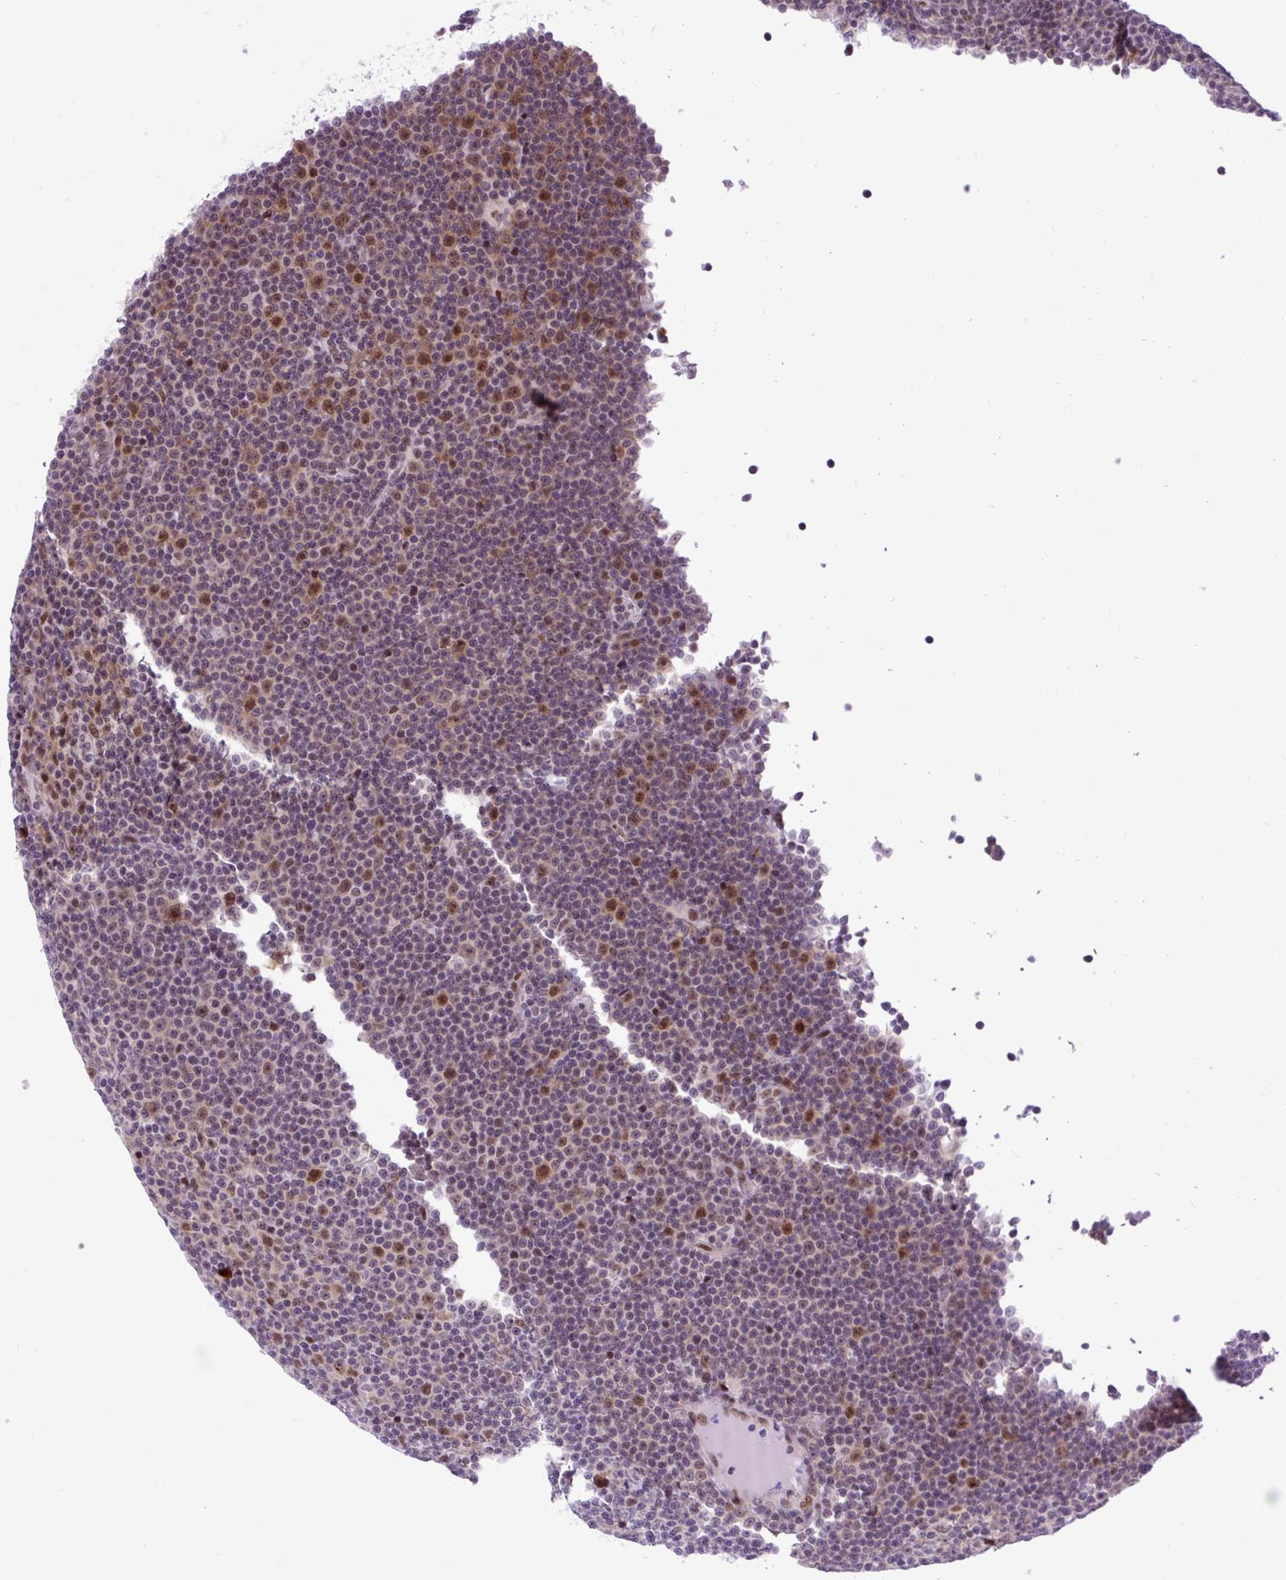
{"staining": {"intensity": "strong", "quantity": "25%-75%", "location": "nuclear"}, "tissue": "lymphoma", "cell_type": "Tumor cells", "image_type": "cancer", "snomed": [{"axis": "morphology", "description": "Malignant lymphoma, non-Hodgkin's type, Low grade"}, {"axis": "topography", "description": "Lymph node"}], "caption": "Immunohistochemistry image of low-grade malignant lymphoma, non-Hodgkin's type stained for a protein (brown), which reveals high levels of strong nuclear expression in approximately 25%-75% of tumor cells.", "gene": "CLK2", "patient": {"sex": "female", "age": 67}}